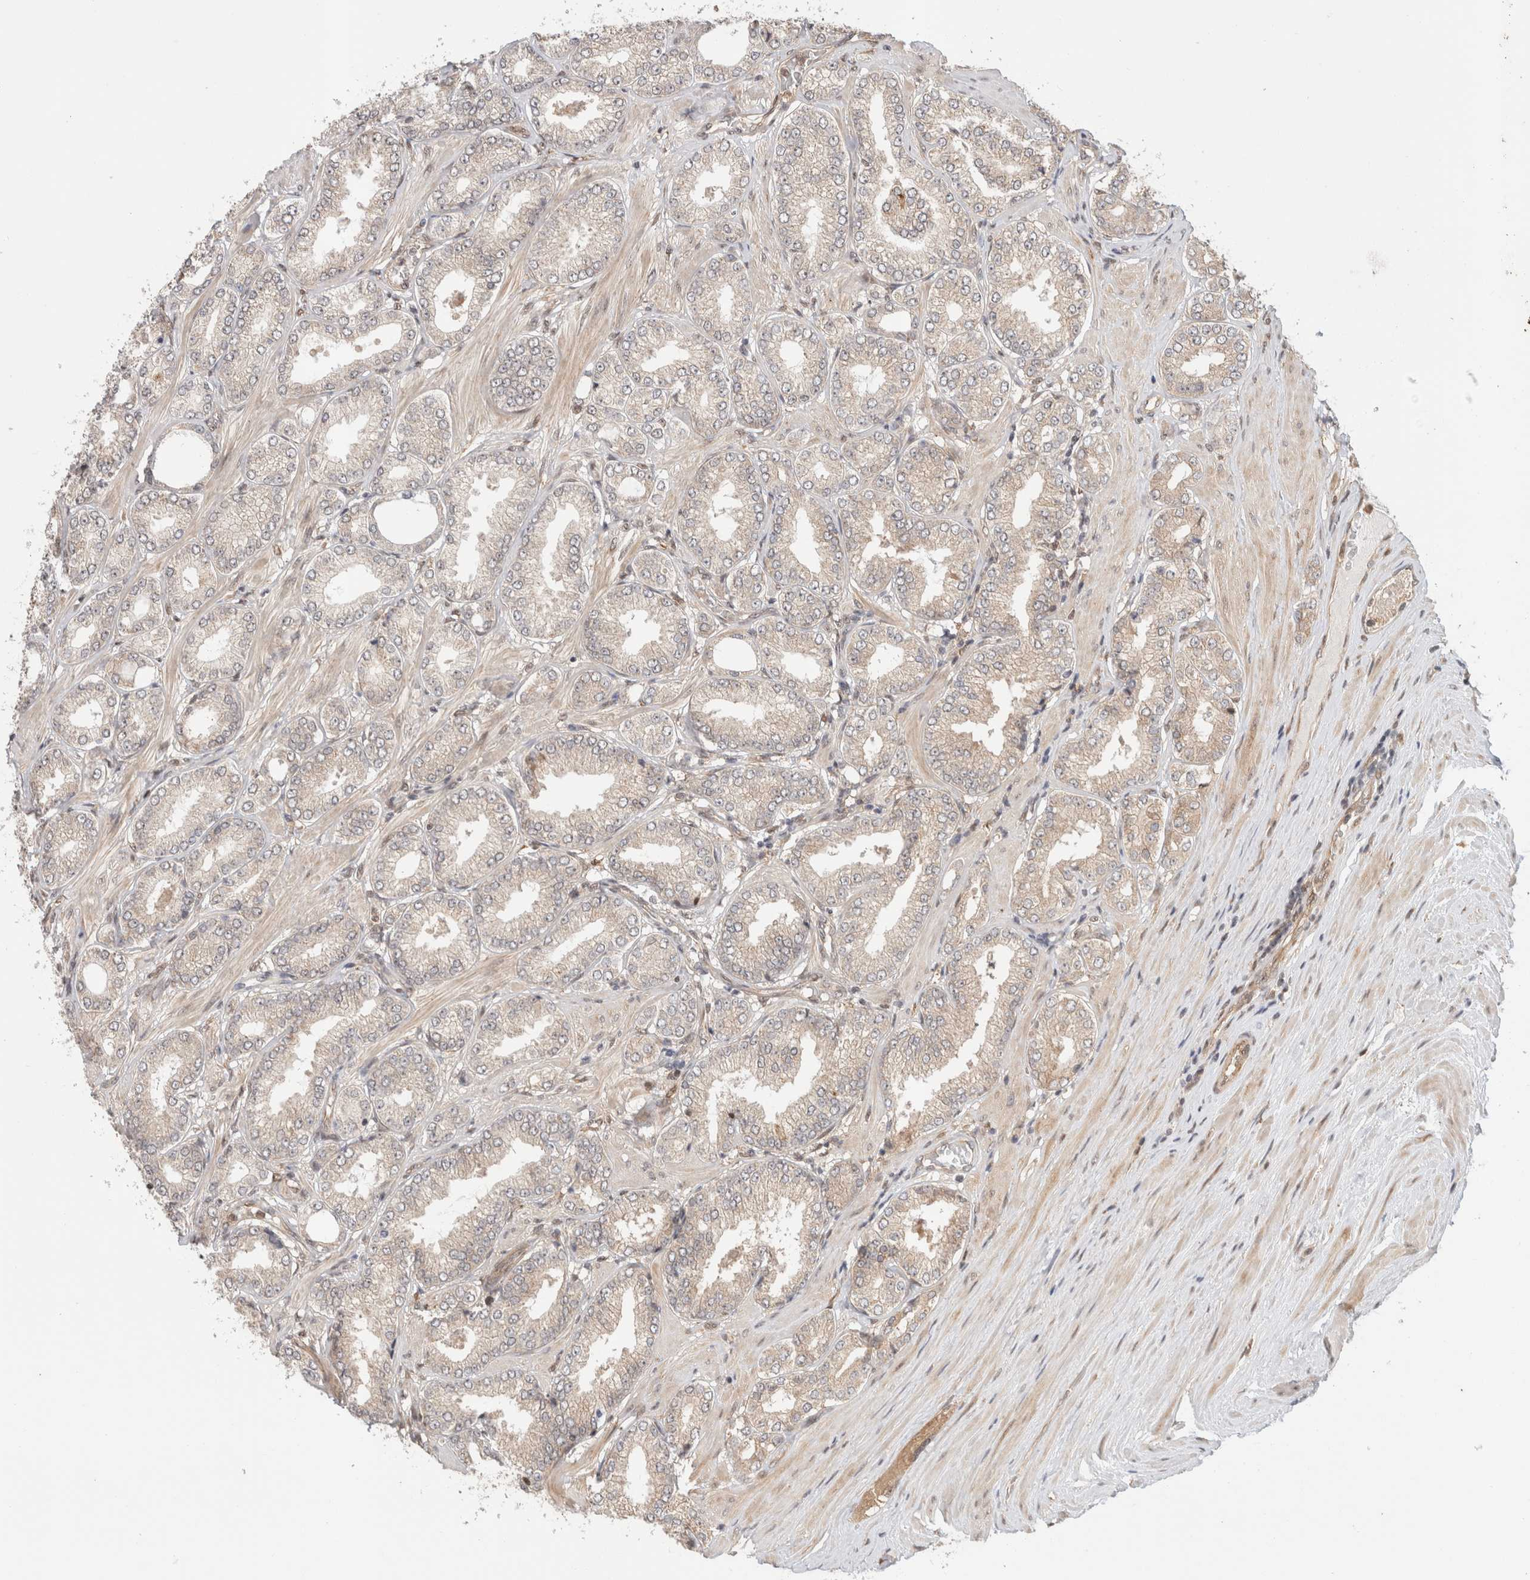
{"staining": {"intensity": "weak", "quantity": "<25%", "location": "cytoplasmic/membranous"}, "tissue": "prostate cancer", "cell_type": "Tumor cells", "image_type": "cancer", "snomed": [{"axis": "morphology", "description": "Adenocarcinoma, Low grade"}, {"axis": "topography", "description": "Prostate"}], "caption": "Prostate cancer was stained to show a protein in brown. There is no significant positivity in tumor cells.", "gene": "OTUD6B", "patient": {"sex": "male", "age": 62}}